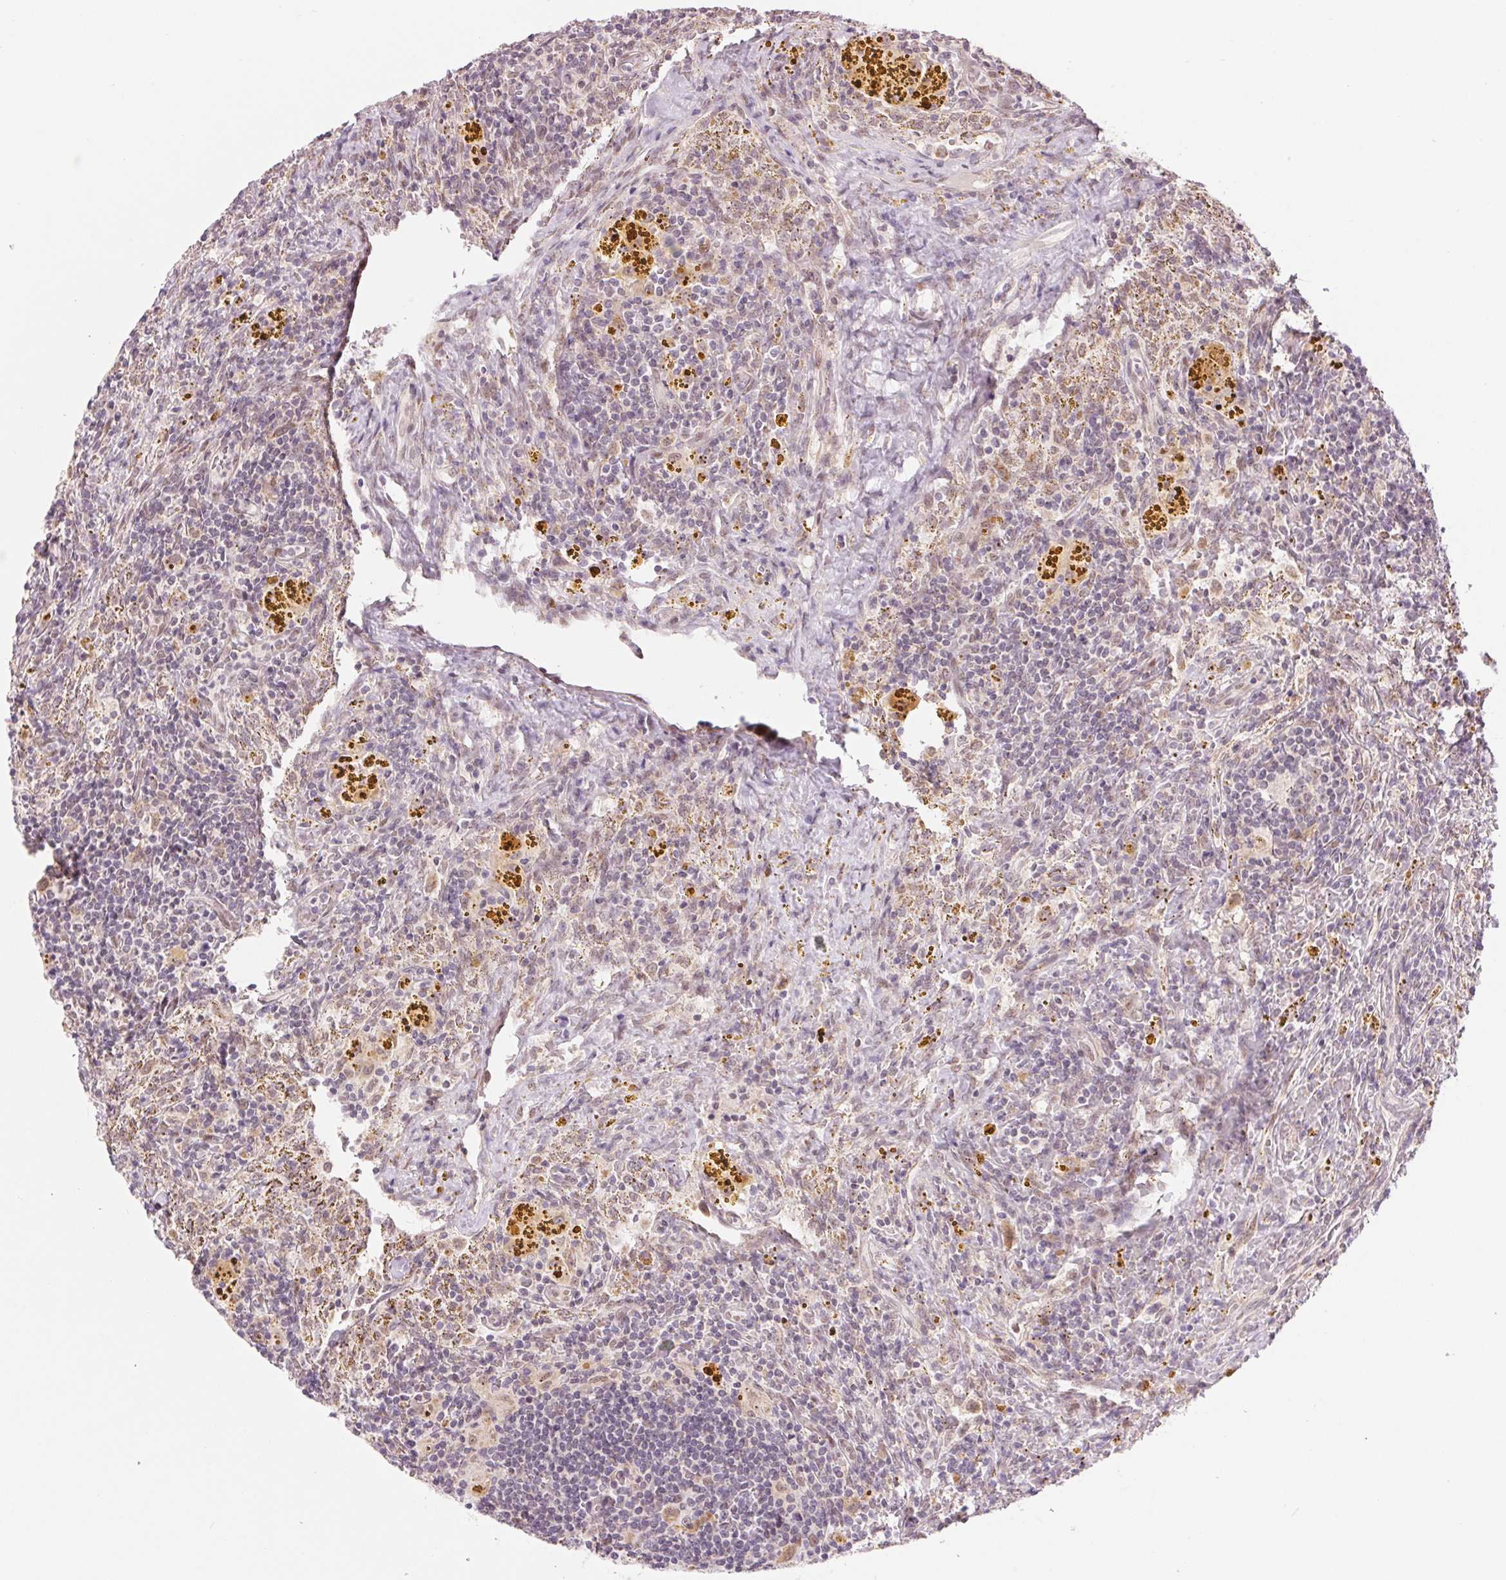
{"staining": {"intensity": "negative", "quantity": "none", "location": "none"}, "tissue": "lymphoma", "cell_type": "Tumor cells", "image_type": "cancer", "snomed": [{"axis": "morphology", "description": "Malignant lymphoma, non-Hodgkin's type, Low grade"}, {"axis": "topography", "description": "Spleen"}], "caption": "Malignant lymphoma, non-Hodgkin's type (low-grade) stained for a protein using IHC reveals no staining tumor cells.", "gene": "ARHGAP32", "patient": {"sex": "female", "age": 70}}